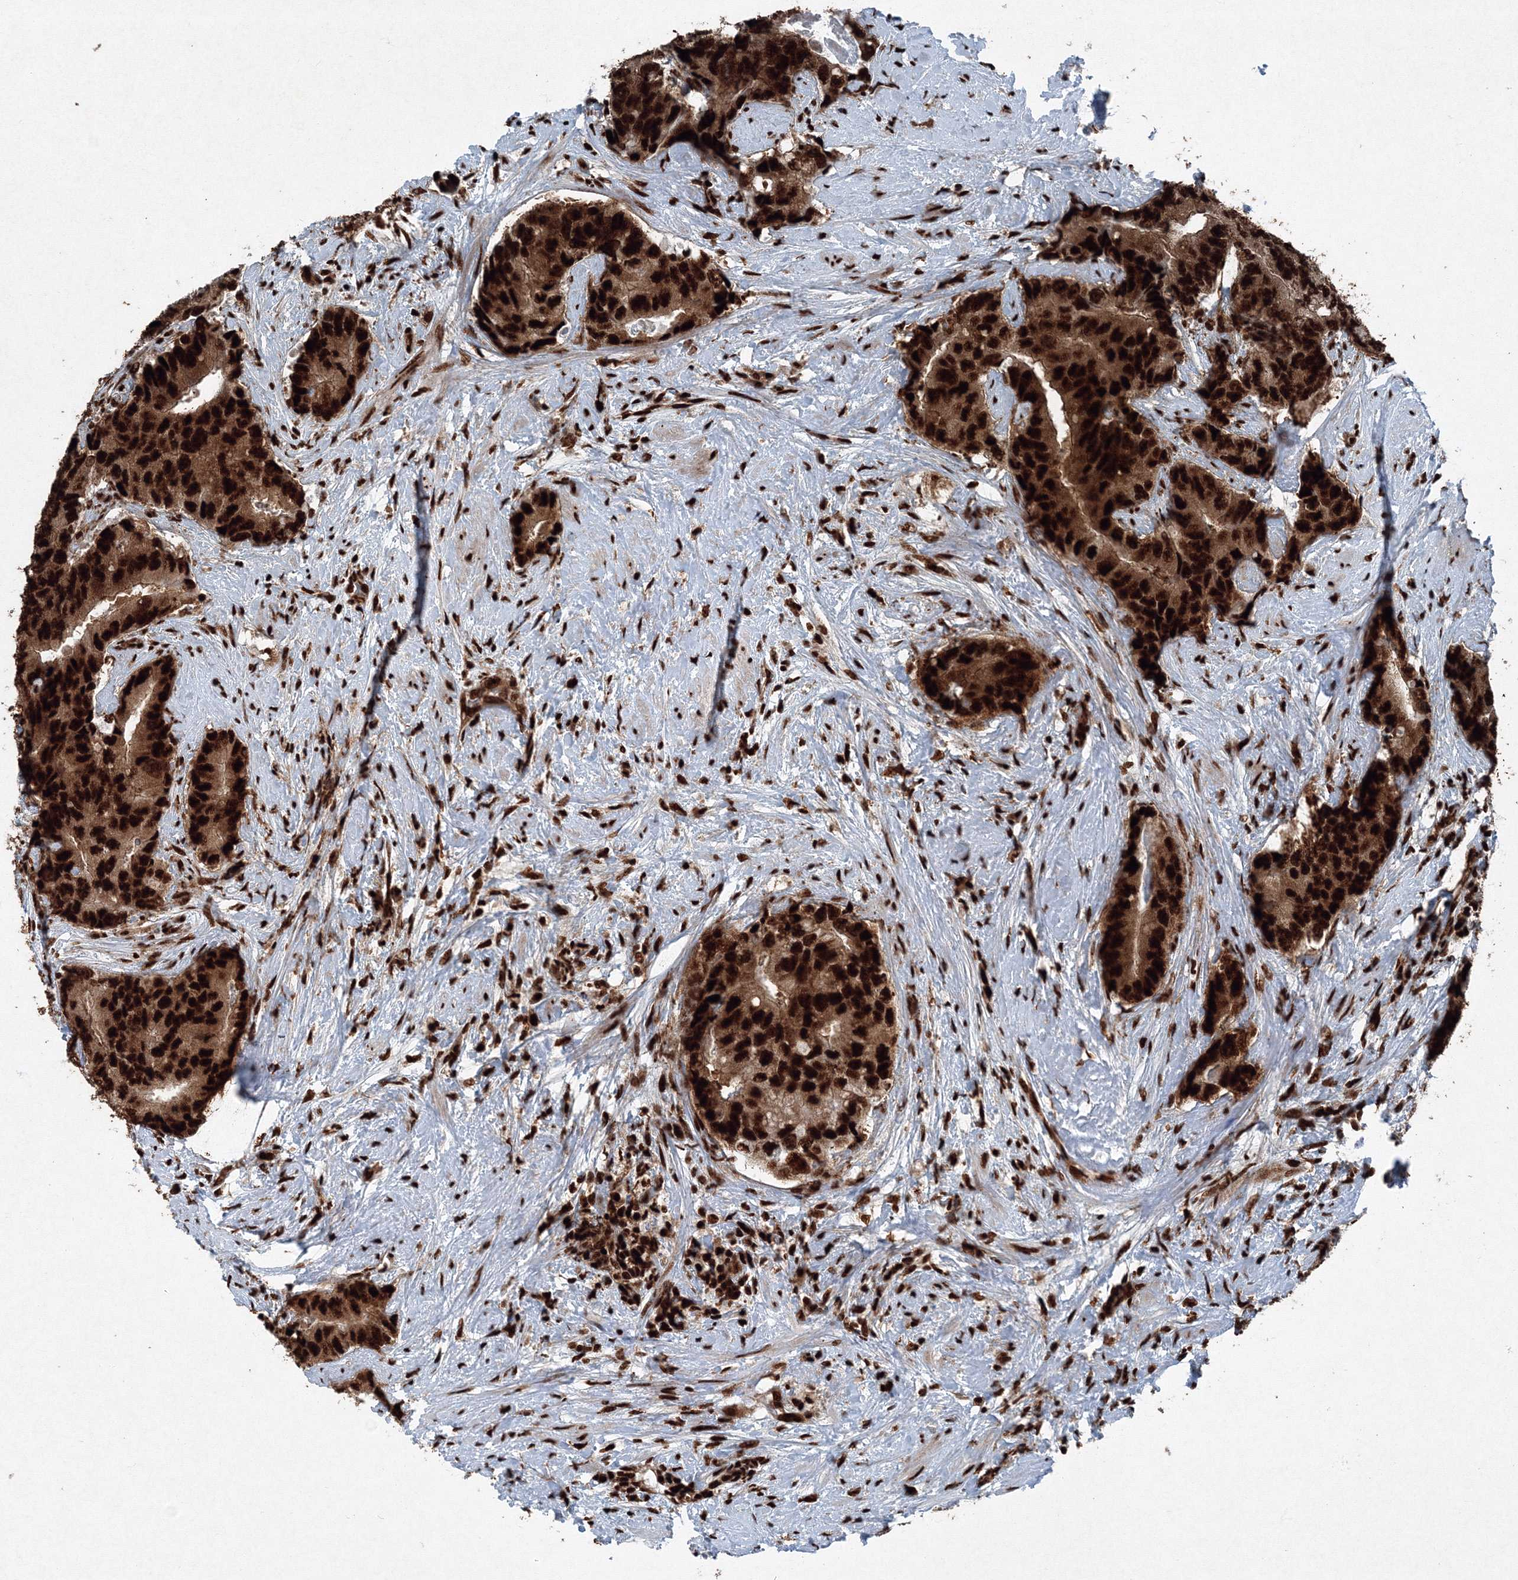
{"staining": {"intensity": "strong", "quantity": ">75%", "location": "cytoplasmic/membranous,nuclear"}, "tissue": "prostate cancer", "cell_type": "Tumor cells", "image_type": "cancer", "snomed": [{"axis": "morphology", "description": "Adenocarcinoma, High grade"}, {"axis": "topography", "description": "Prostate"}], "caption": "Prostate cancer stained for a protein displays strong cytoplasmic/membranous and nuclear positivity in tumor cells. Immunohistochemistry stains the protein in brown and the nuclei are stained blue.", "gene": "SNRPC", "patient": {"sex": "male", "age": 70}}